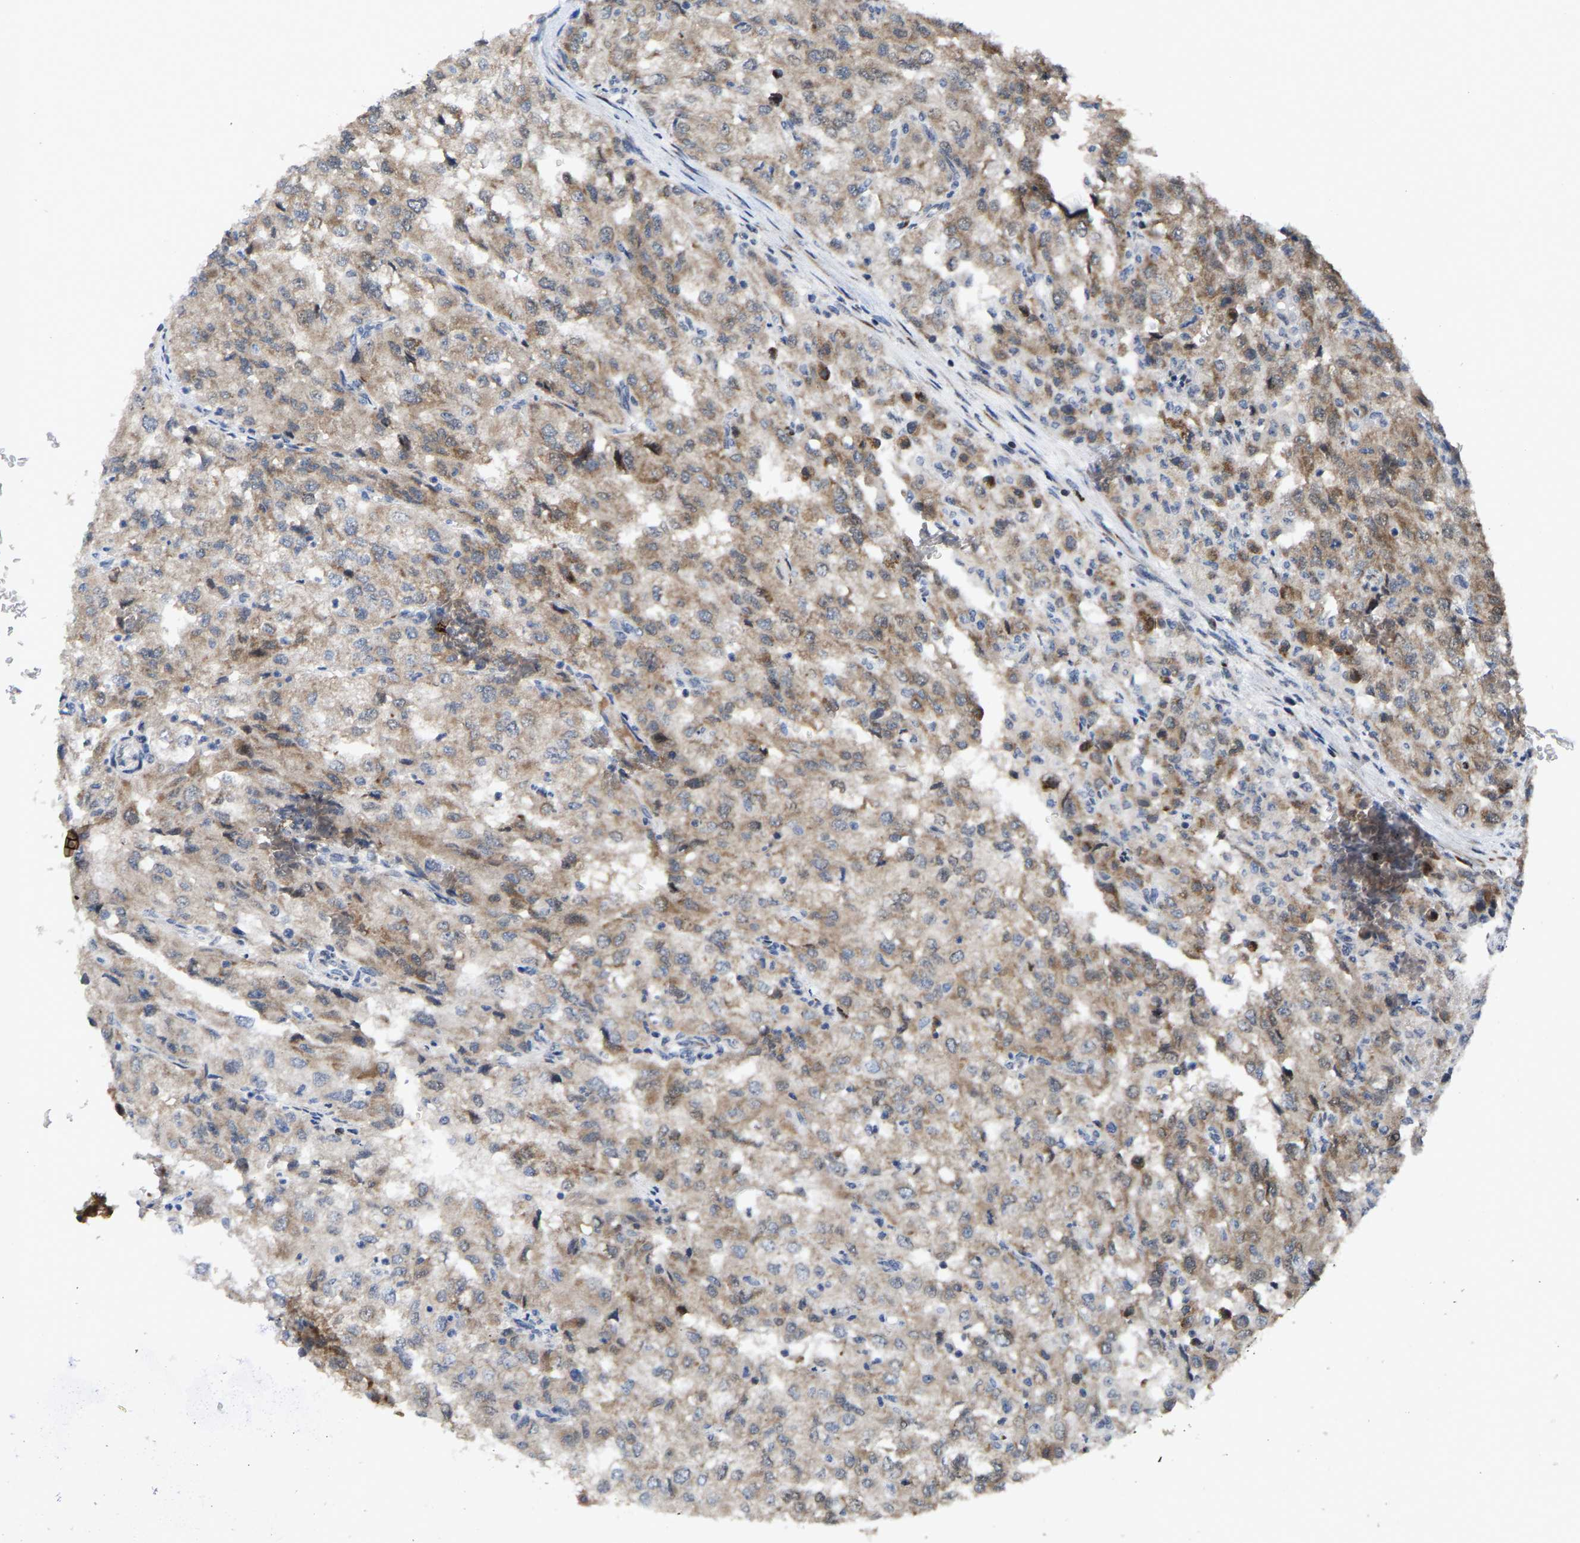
{"staining": {"intensity": "moderate", "quantity": ">75%", "location": "cytoplasmic/membranous"}, "tissue": "renal cancer", "cell_type": "Tumor cells", "image_type": "cancer", "snomed": [{"axis": "morphology", "description": "Adenocarcinoma, NOS"}, {"axis": "topography", "description": "Kidney"}], "caption": "A medium amount of moderate cytoplasmic/membranous staining is seen in approximately >75% of tumor cells in renal cancer tissue.", "gene": "TDRKH", "patient": {"sex": "female", "age": 54}}